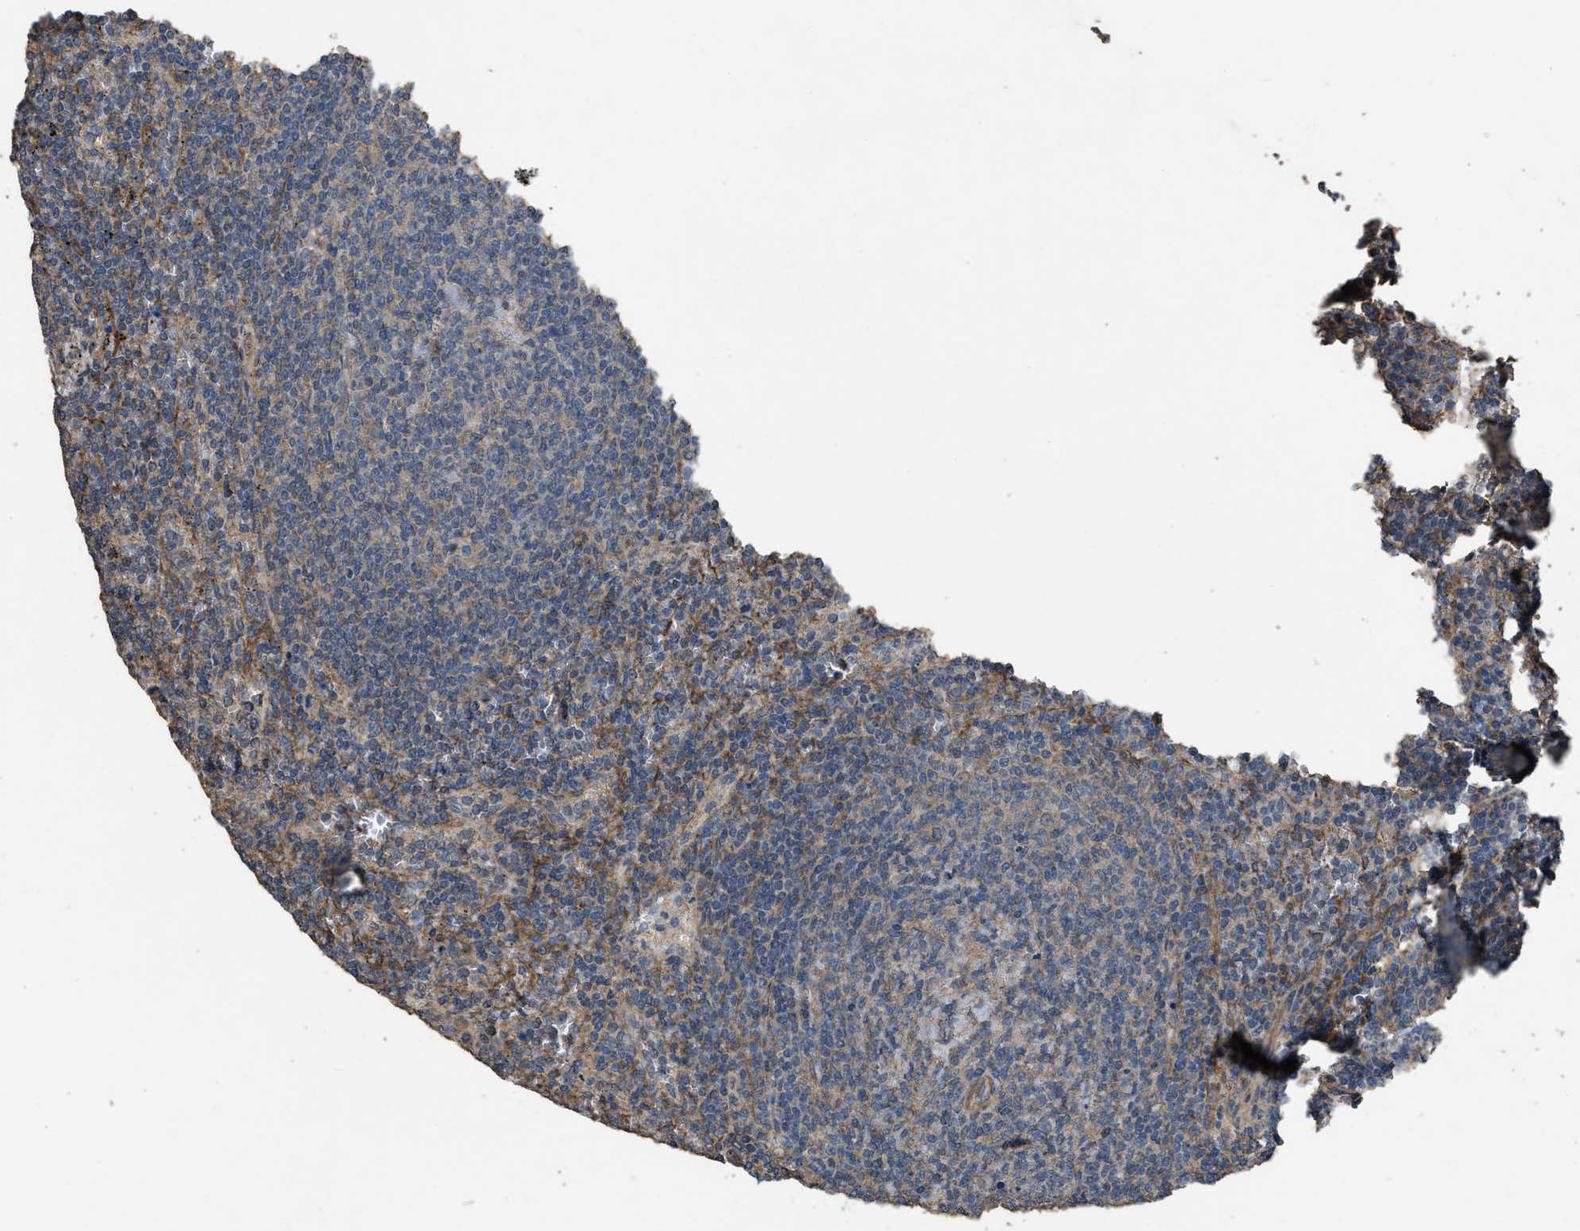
{"staining": {"intensity": "moderate", "quantity": "25%-75%", "location": "cytoplasmic/membranous"}, "tissue": "lymphoma", "cell_type": "Tumor cells", "image_type": "cancer", "snomed": [{"axis": "morphology", "description": "Malignant lymphoma, non-Hodgkin's type, Low grade"}, {"axis": "topography", "description": "Spleen"}], "caption": "A photomicrograph showing moderate cytoplasmic/membranous expression in approximately 25%-75% of tumor cells in malignant lymphoma, non-Hodgkin's type (low-grade), as visualized by brown immunohistochemical staining.", "gene": "ARL6", "patient": {"sex": "female", "age": 50}}